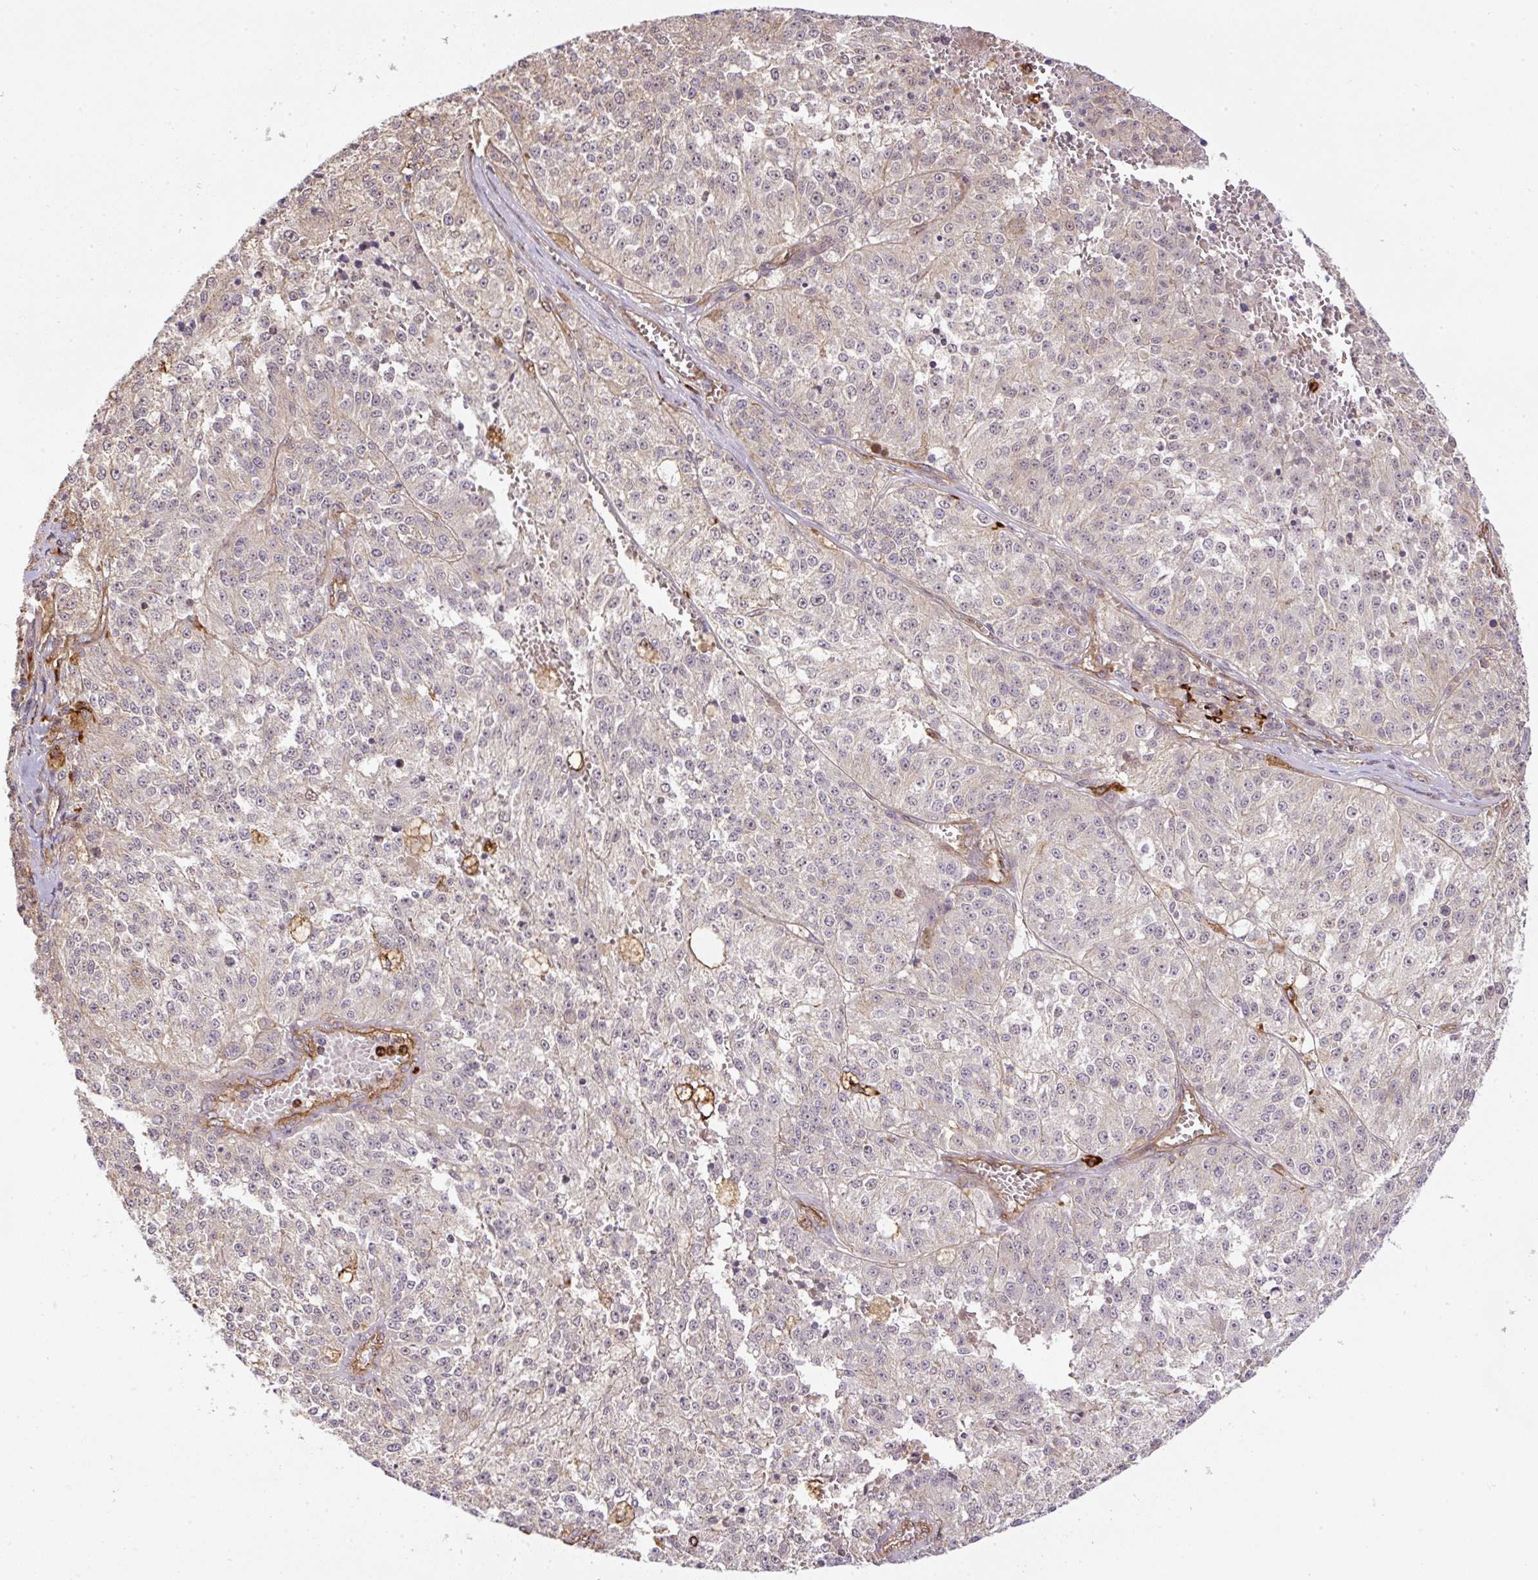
{"staining": {"intensity": "negative", "quantity": "none", "location": "none"}, "tissue": "melanoma", "cell_type": "Tumor cells", "image_type": "cancer", "snomed": [{"axis": "morphology", "description": "Malignant melanoma, NOS"}, {"axis": "topography", "description": "Skin"}], "caption": "The image reveals no staining of tumor cells in melanoma.", "gene": "B3GALT5", "patient": {"sex": "female", "age": 64}}